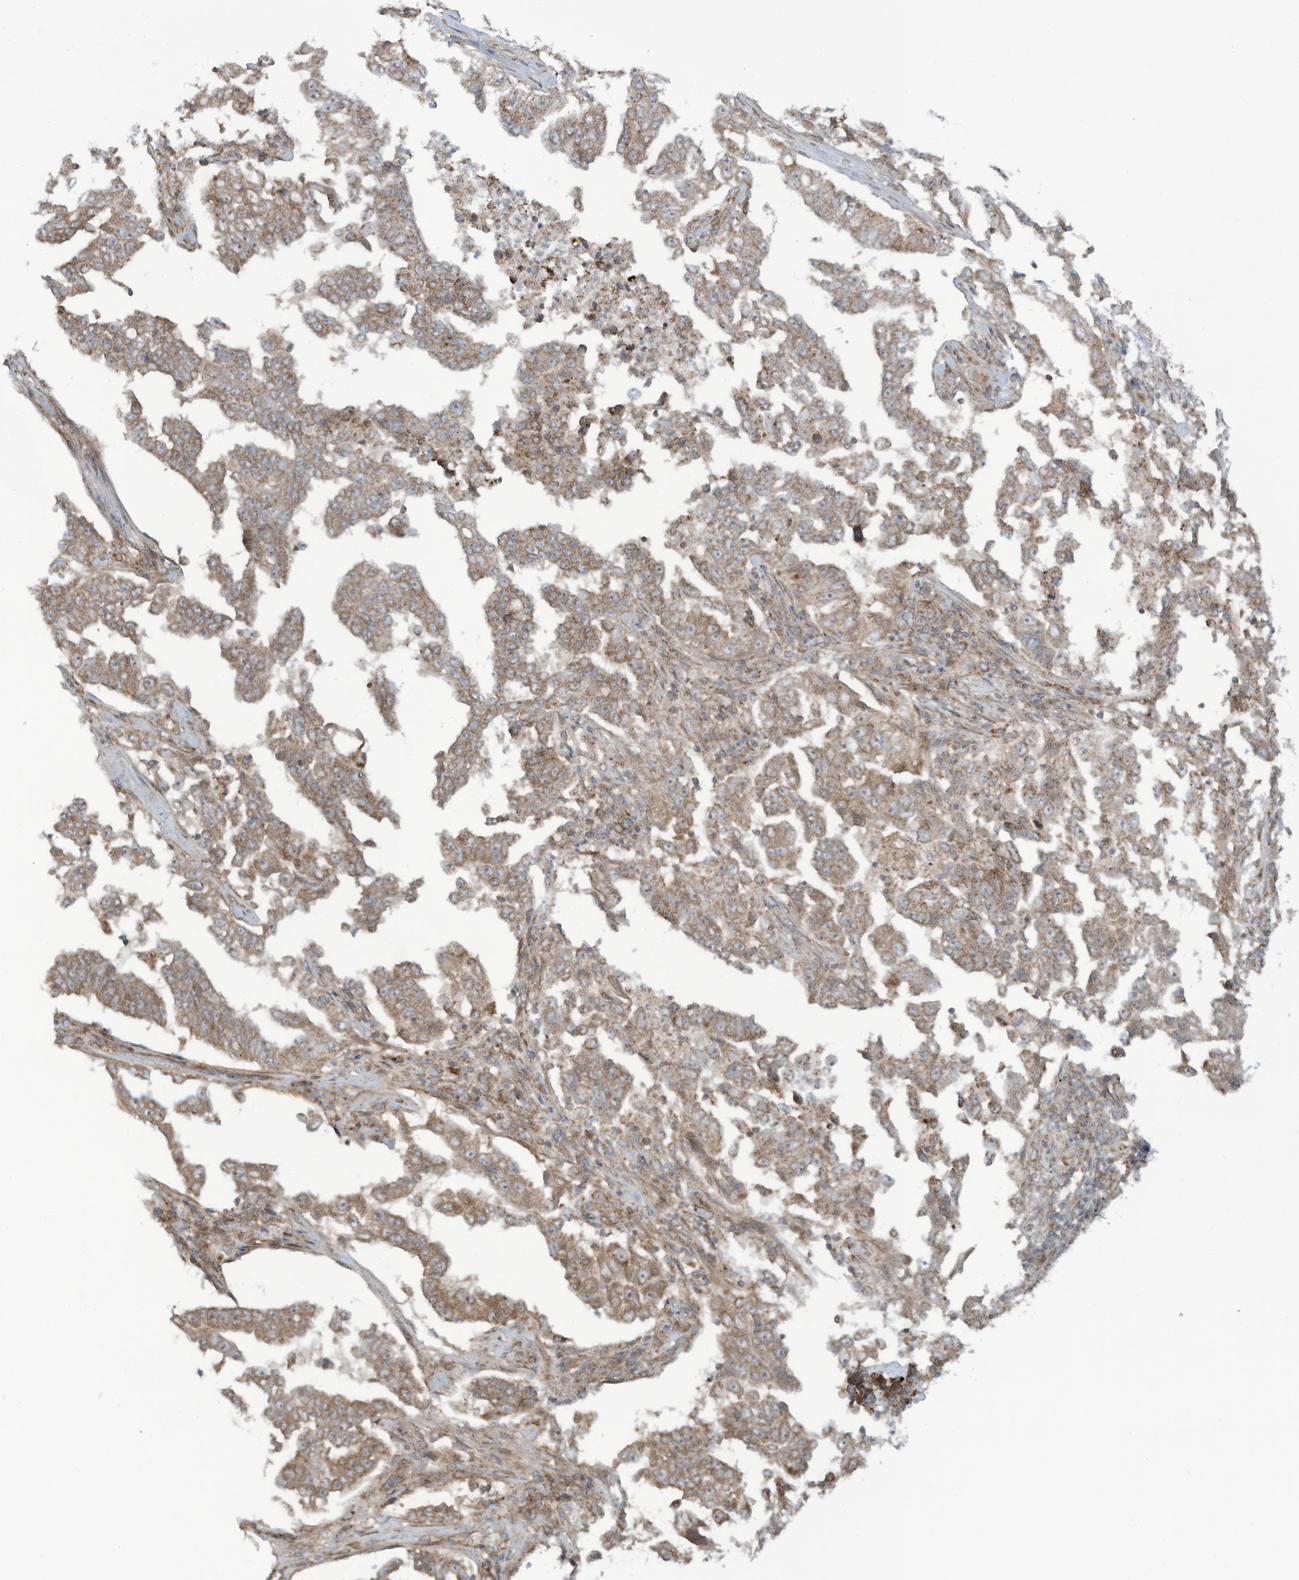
{"staining": {"intensity": "moderate", "quantity": ">75%", "location": "cytoplasmic/membranous"}, "tissue": "lung cancer", "cell_type": "Tumor cells", "image_type": "cancer", "snomed": [{"axis": "morphology", "description": "Adenocarcinoma, NOS"}, {"axis": "topography", "description": "Lung"}], "caption": "A photomicrograph of human lung cancer (adenocarcinoma) stained for a protein displays moderate cytoplasmic/membranous brown staining in tumor cells.", "gene": "REPS1", "patient": {"sex": "female", "age": 51}}